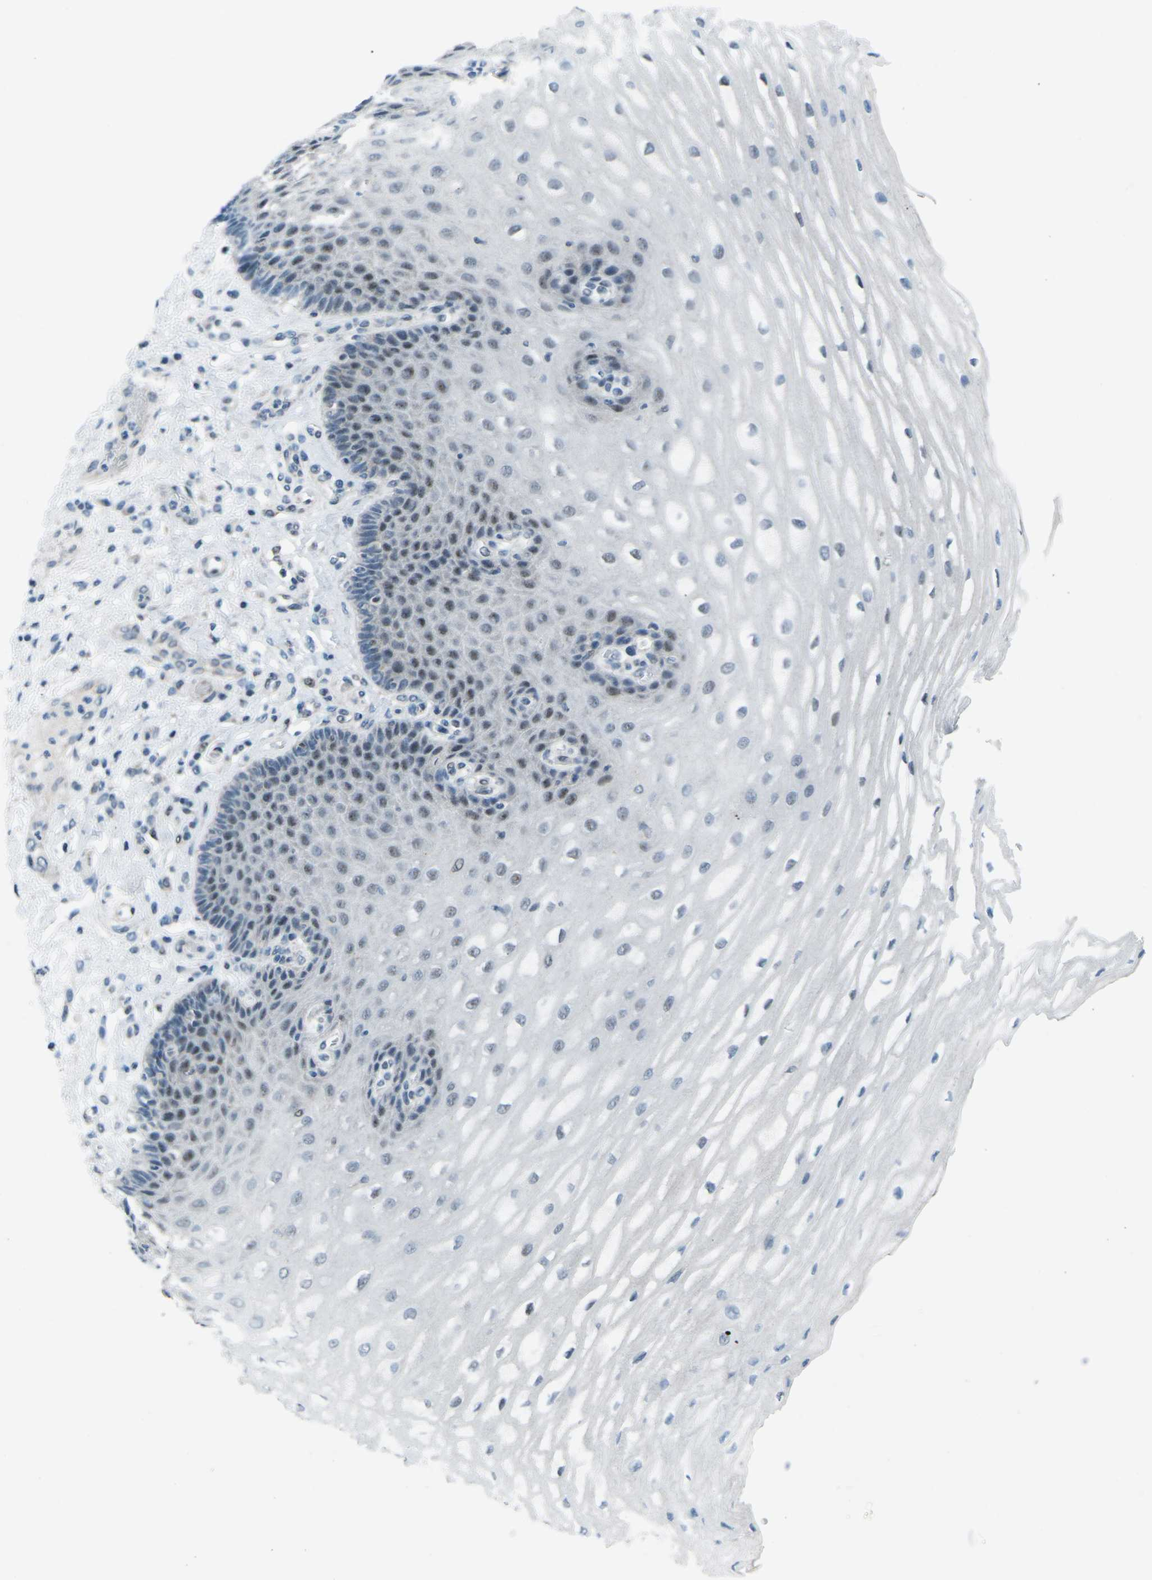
{"staining": {"intensity": "moderate", "quantity": "<25%", "location": "nuclear"}, "tissue": "esophagus", "cell_type": "Squamous epithelial cells", "image_type": "normal", "snomed": [{"axis": "morphology", "description": "Normal tissue, NOS"}, {"axis": "topography", "description": "Esophagus"}], "caption": "This photomicrograph displays IHC staining of unremarkable human esophagus, with low moderate nuclear positivity in about <25% of squamous epithelial cells.", "gene": "MBNL1", "patient": {"sex": "male", "age": 54}}